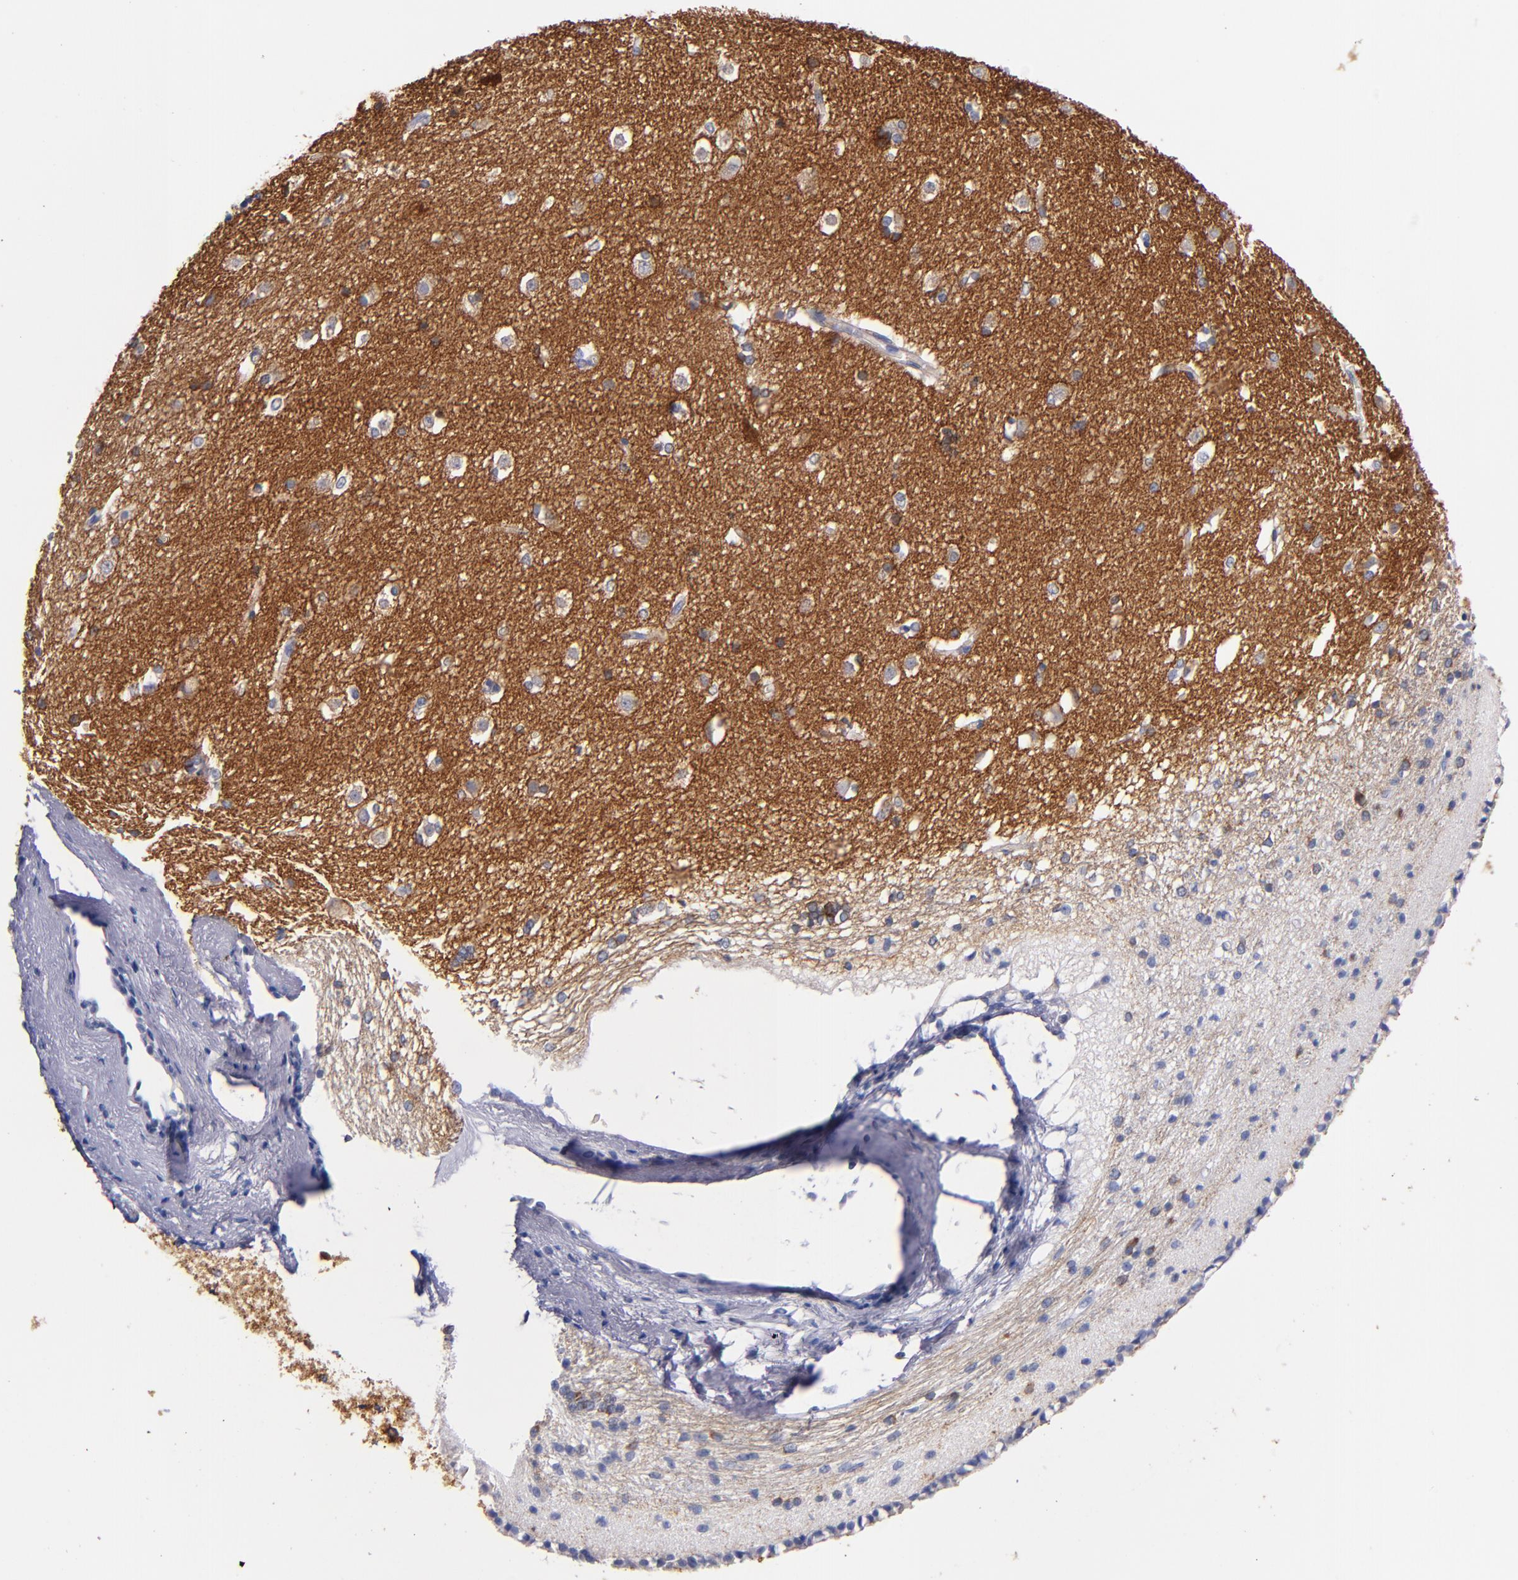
{"staining": {"intensity": "negative", "quantity": "none", "location": "none"}, "tissue": "caudate", "cell_type": "Glial cells", "image_type": "normal", "snomed": [{"axis": "morphology", "description": "Normal tissue, NOS"}, {"axis": "topography", "description": "Lateral ventricle wall"}], "caption": "Glial cells show no significant staining in normal caudate. (Immunohistochemistry (ihc), brightfield microscopy, high magnification).", "gene": "CNTNAP2", "patient": {"sex": "female", "age": 19}}